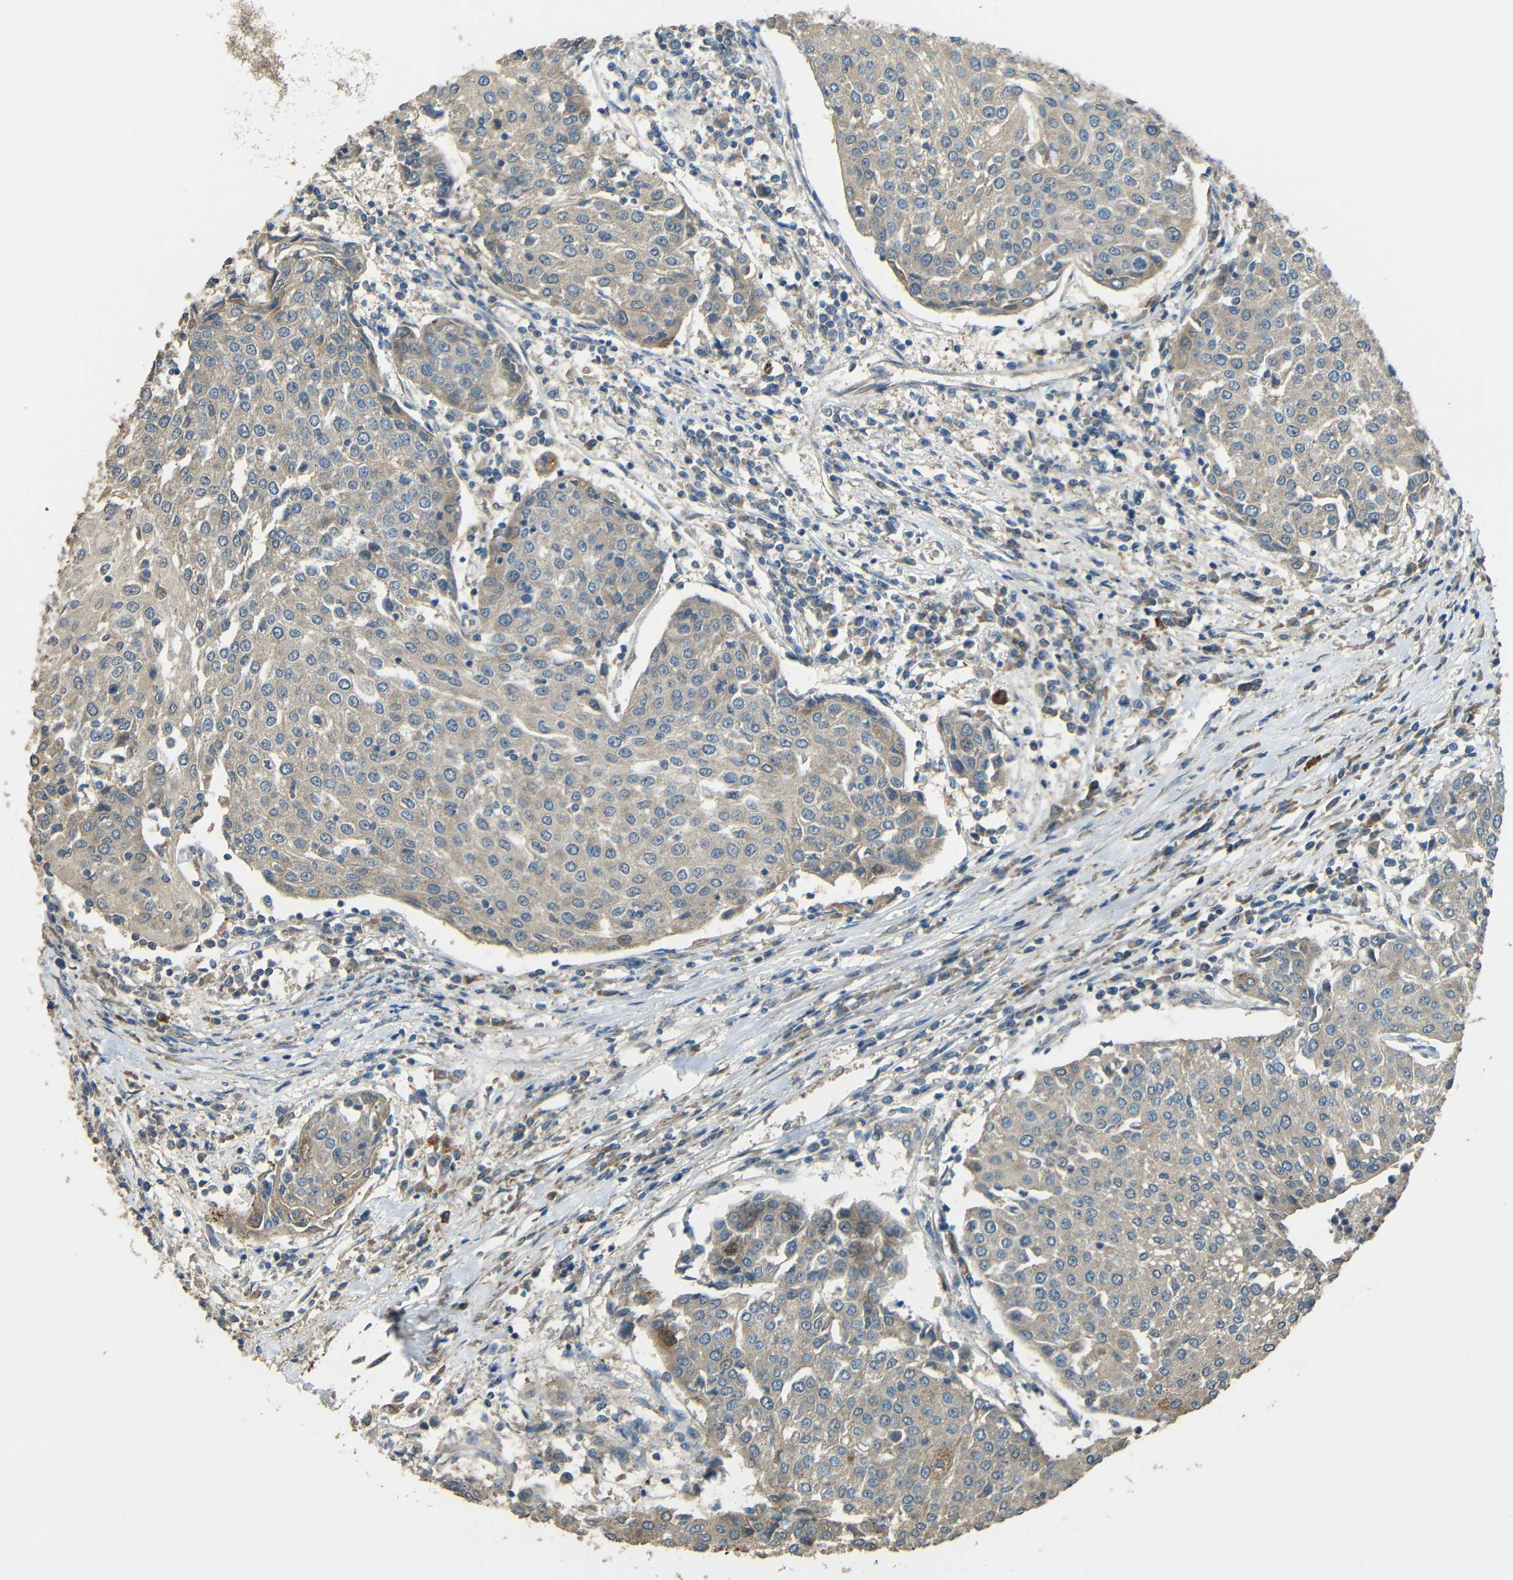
{"staining": {"intensity": "weak", "quantity": "25%-75%", "location": "cytoplasmic/membranous"}, "tissue": "urothelial cancer", "cell_type": "Tumor cells", "image_type": "cancer", "snomed": [{"axis": "morphology", "description": "Urothelial carcinoma, High grade"}, {"axis": "topography", "description": "Urinary bladder"}], "caption": "Urothelial cancer stained with a brown dye reveals weak cytoplasmic/membranous positive expression in about 25%-75% of tumor cells.", "gene": "ACACA", "patient": {"sex": "female", "age": 85}}